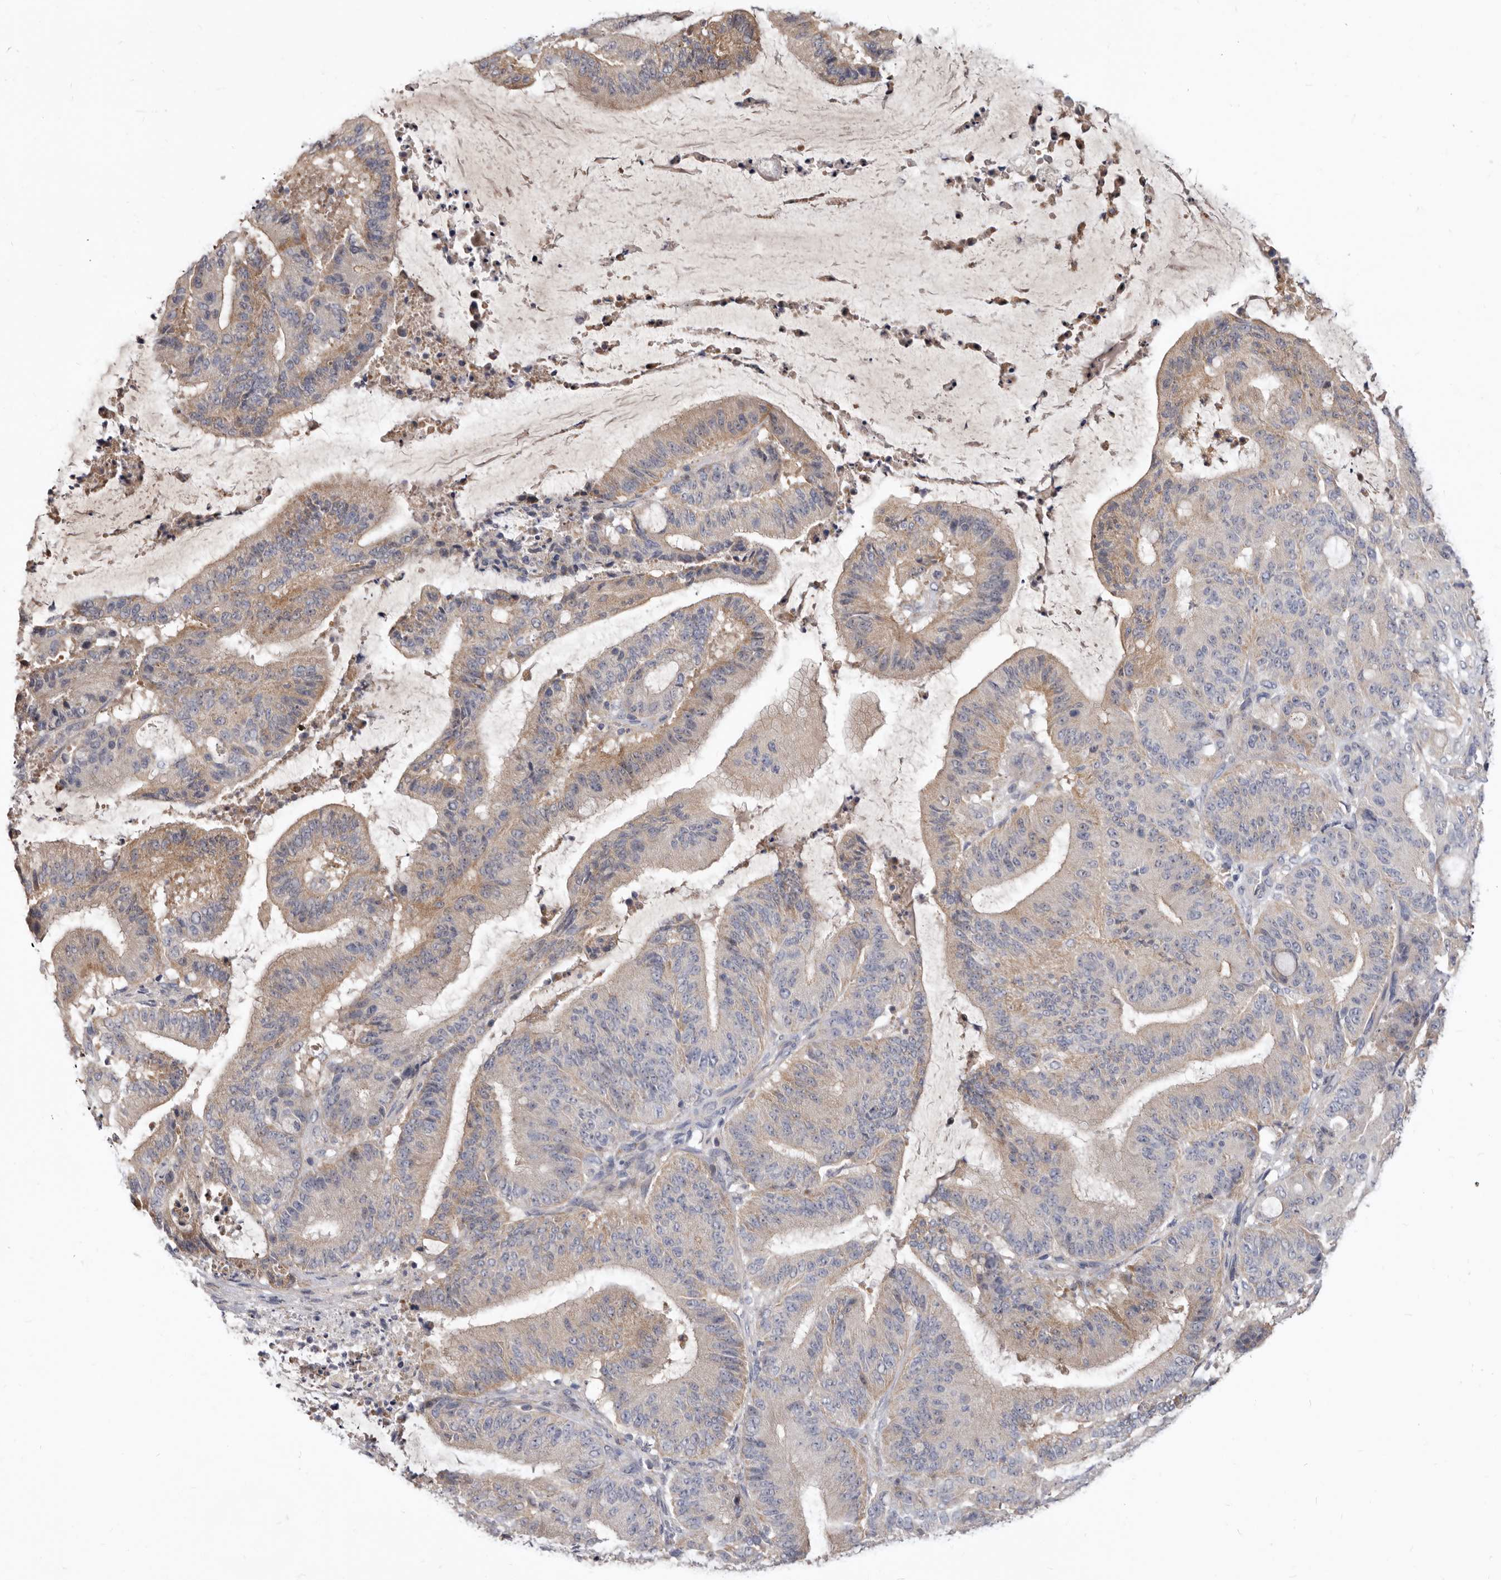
{"staining": {"intensity": "moderate", "quantity": ">75%", "location": "cytoplasmic/membranous"}, "tissue": "liver cancer", "cell_type": "Tumor cells", "image_type": "cancer", "snomed": [{"axis": "morphology", "description": "Normal tissue, NOS"}, {"axis": "morphology", "description": "Cholangiocarcinoma"}, {"axis": "topography", "description": "Liver"}, {"axis": "topography", "description": "Peripheral nerve tissue"}], "caption": "About >75% of tumor cells in human liver cancer (cholangiocarcinoma) demonstrate moderate cytoplasmic/membranous protein positivity as visualized by brown immunohistochemical staining.", "gene": "FMO2", "patient": {"sex": "female", "age": 73}}